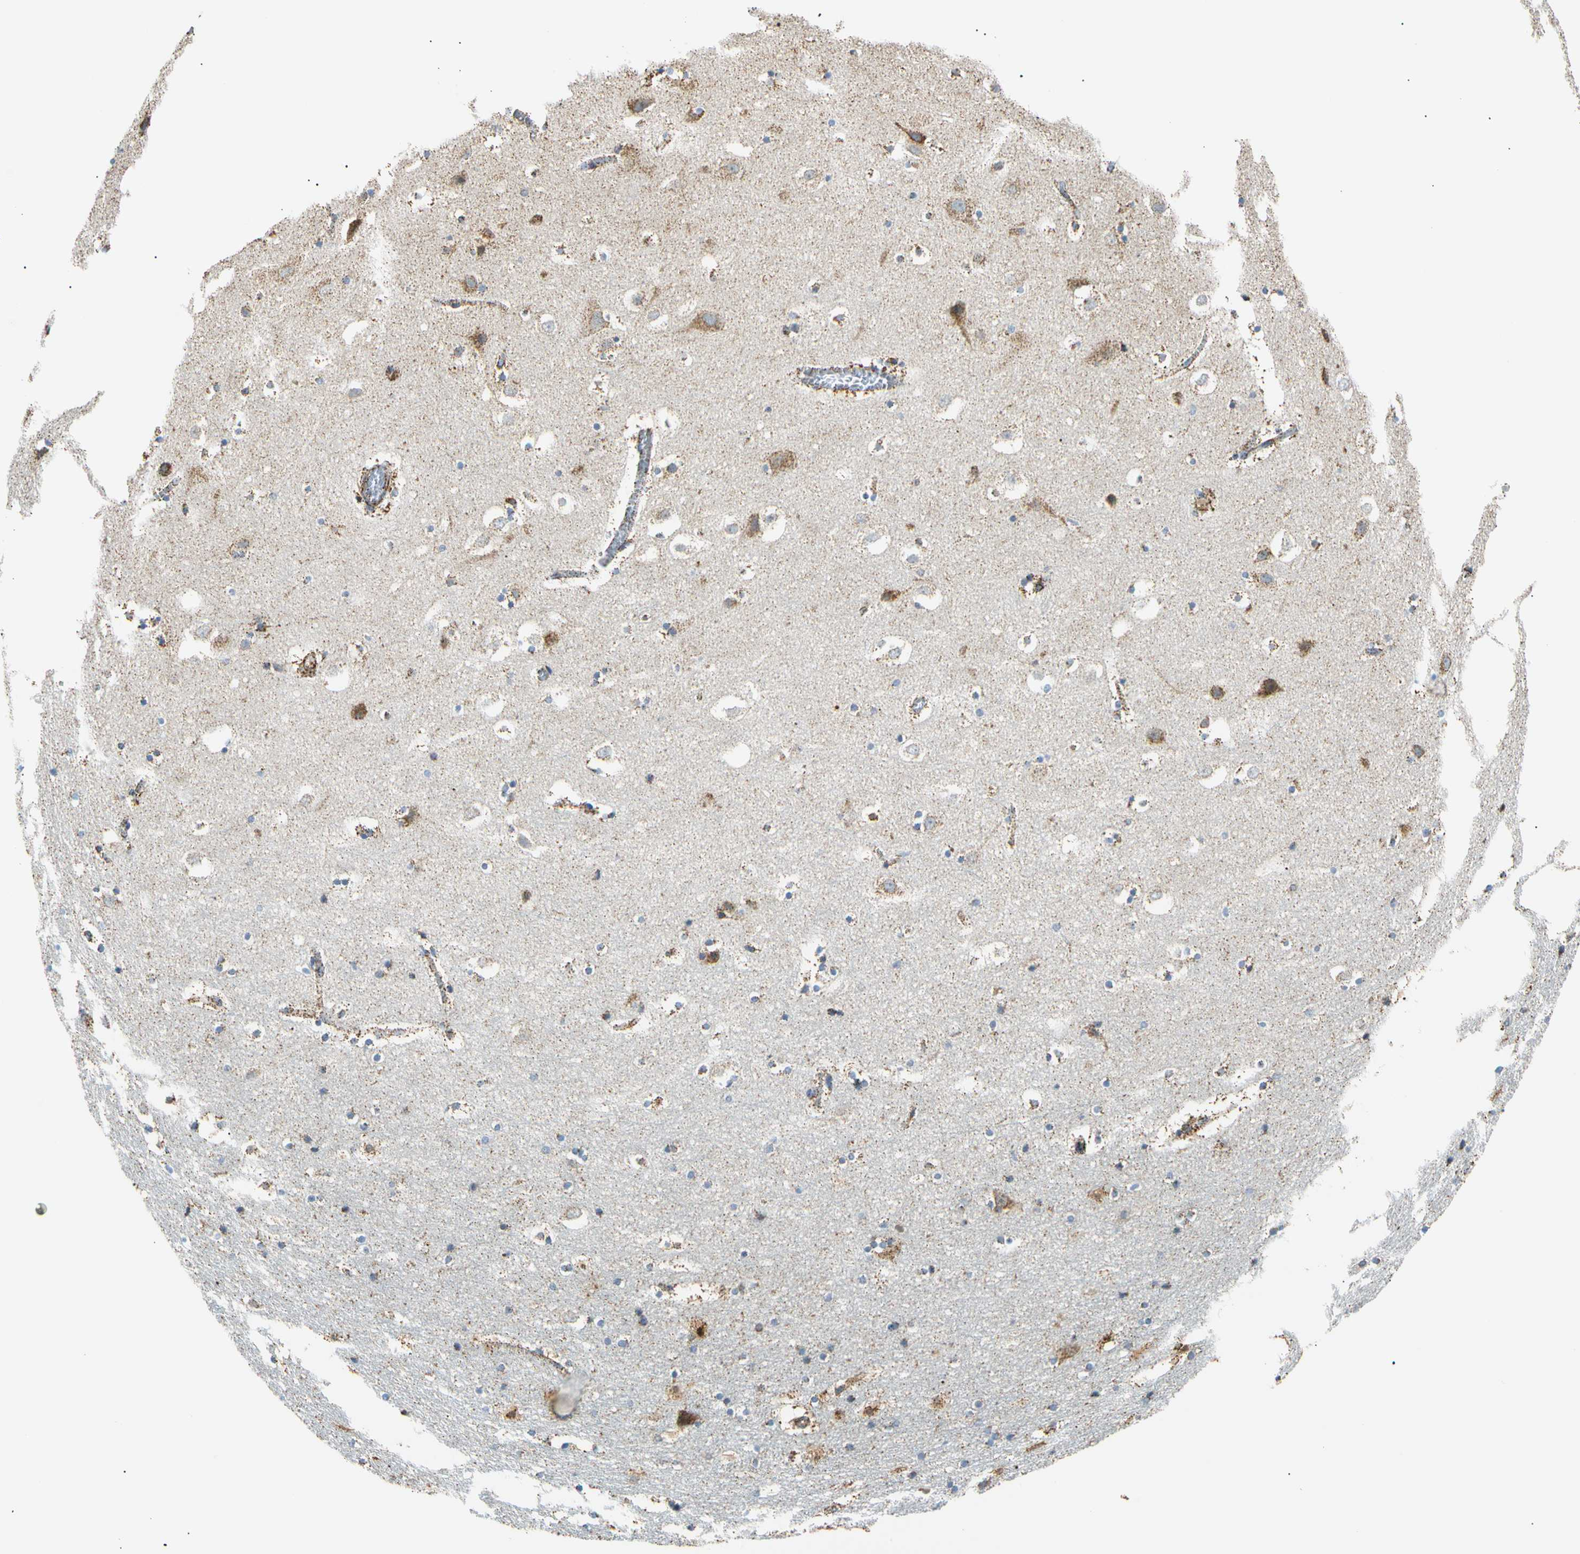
{"staining": {"intensity": "moderate", "quantity": "25%-75%", "location": "cytoplasmic/membranous"}, "tissue": "hippocampus", "cell_type": "Glial cells", "image_type": "normal", "snomed": [{"axis": "morphology", "description": "Normal tissue, NOS"}, {"axis": "topography", "description": "Hippocampus"}], "caption": "Protein expression by immunohistochemistry (IHC) displays moderate cytoplasmic/membranous staining in about 25%-75% of glial cells in normal hippocampus. (DAB (3,3'-diaminobenzidine) IHC with brightfield microscopy, high magnification).", "gene": "ACAT1", "patient": {"sex": "male", "age": 45}}